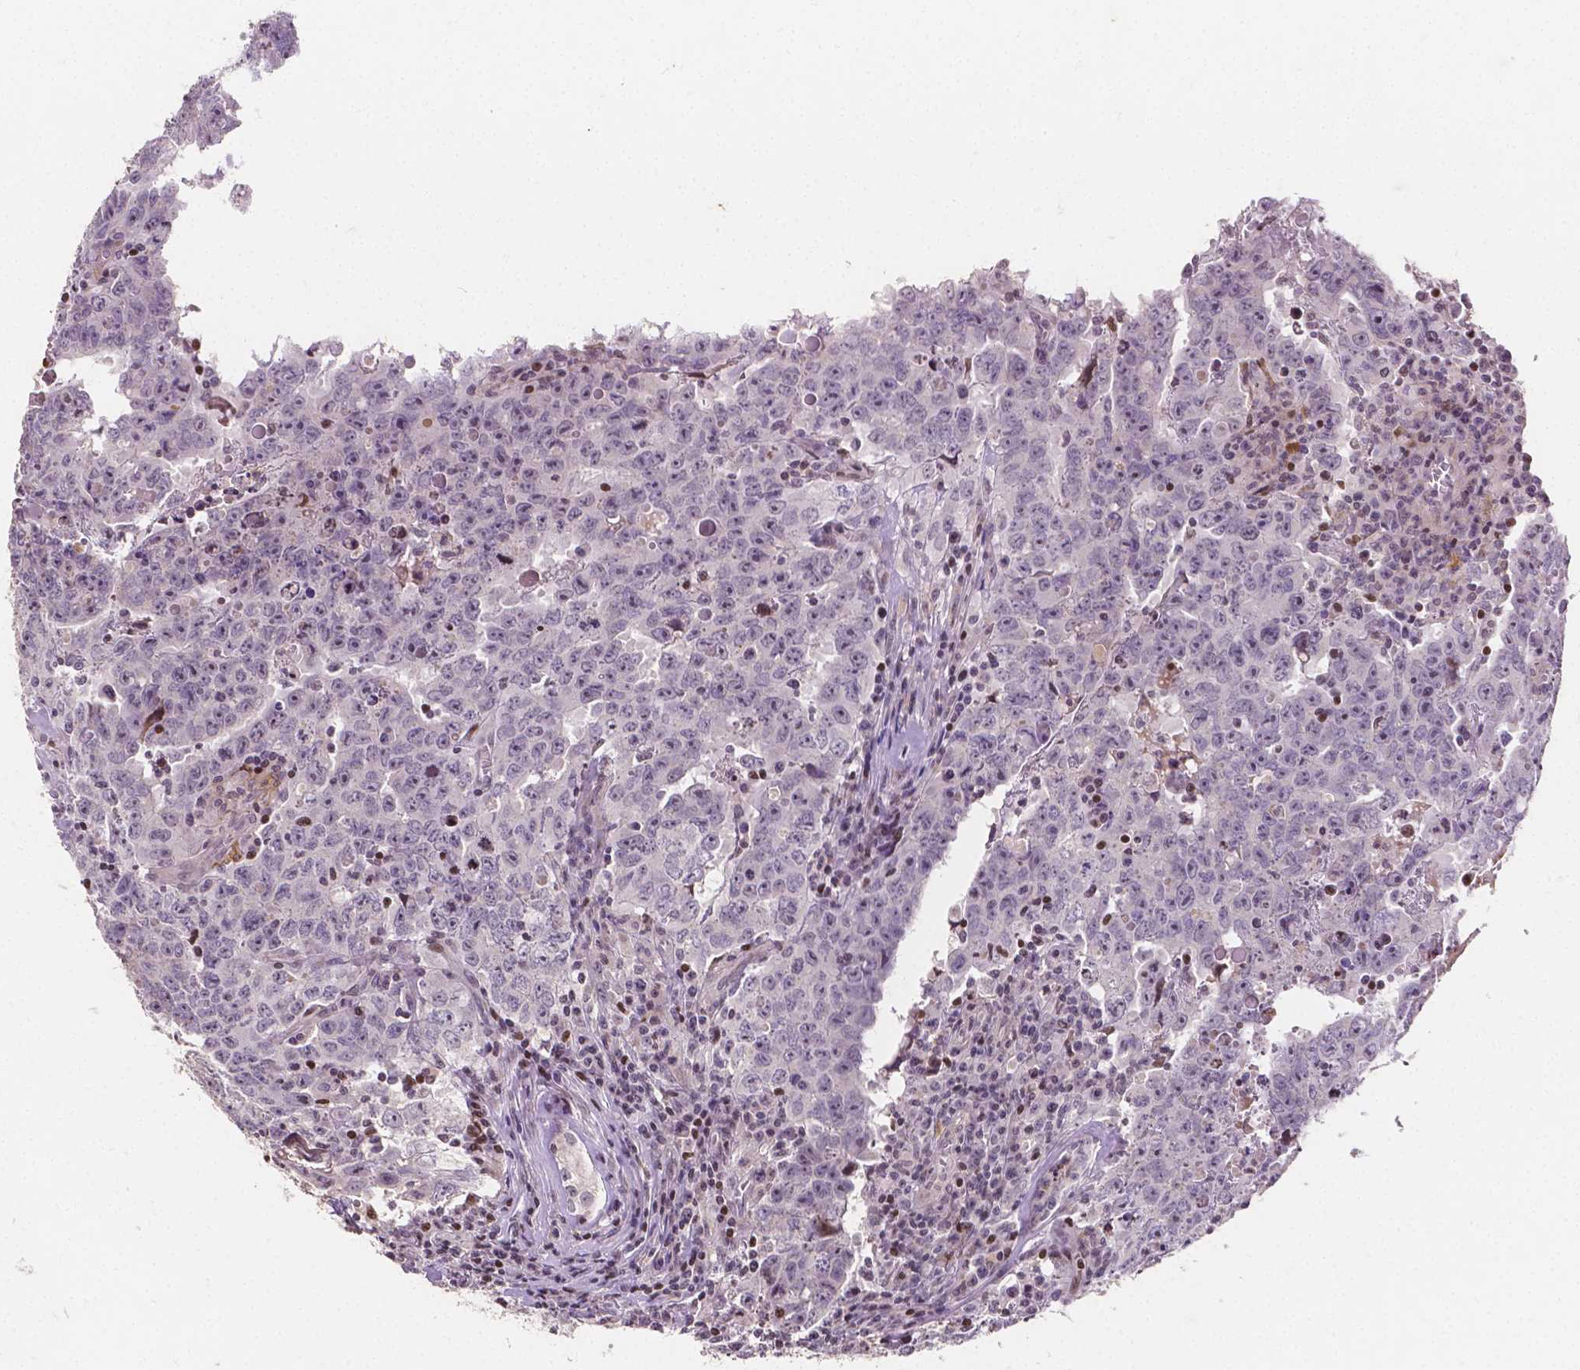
{"staining": {"intensity": "negative", "quantity": "none", "location": "none"}, "tissue": "testis cancer", "cell_type": "Tumor cells", "image_type": "cancer", "snomed": [{"axis": "morphology", "description": "Carcinoma, Embryonal, NOS"}, {"axis": "topography", "description": "Testis"}], "caption": "Tumor cells show no significant staining in testis cancer. (DAB immunohistochemistry (IHC) visualized using brightfield microscopy, high magnification).", "gene": "PTPN18", "patient": {"sex": "male", "age": 22}}